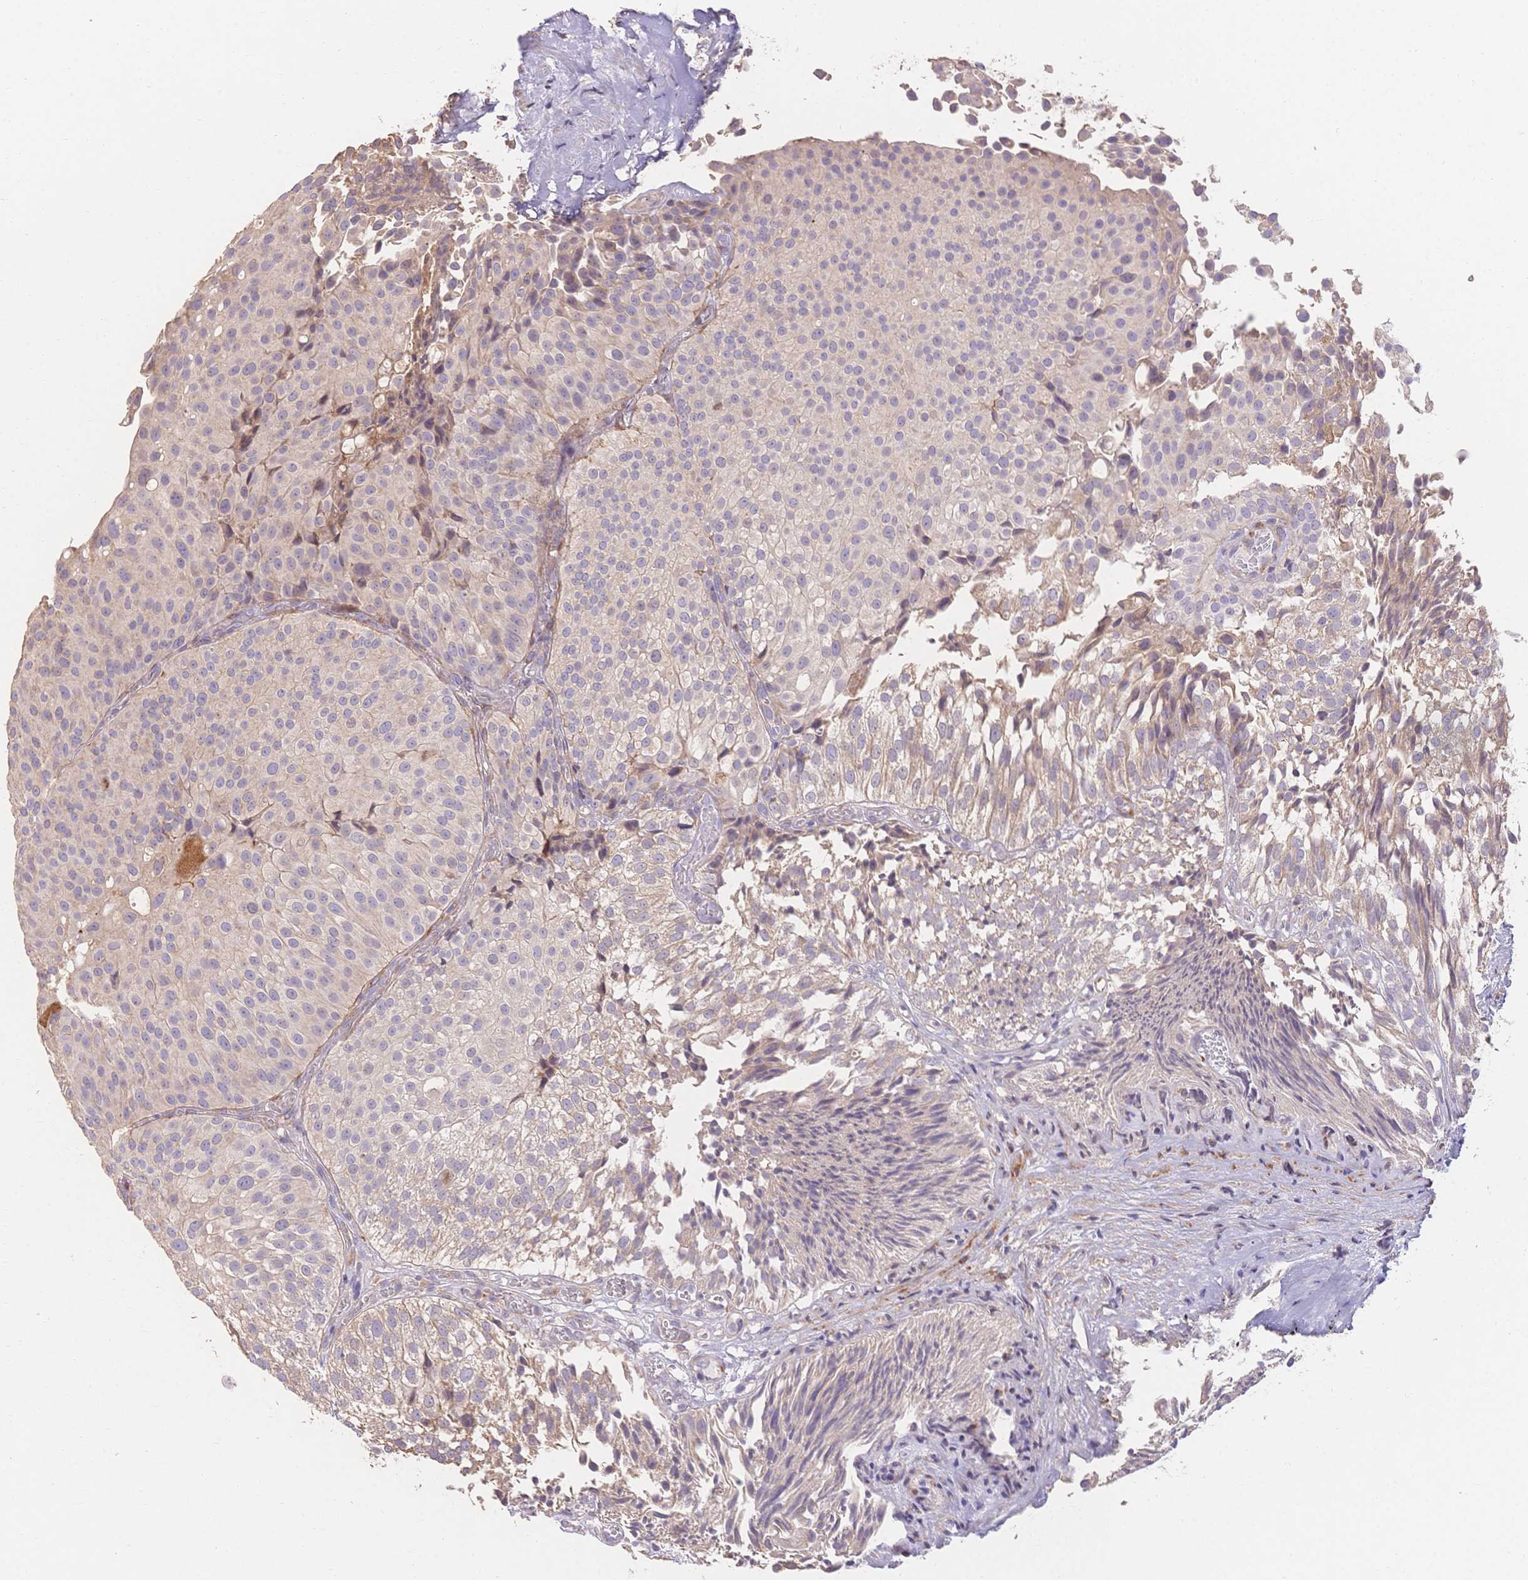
{"staining": {"intensity": "negative", "quantity": "none", "location": "none"}, "tissue": "urothelial cancer", "cell_type": "Tumor cells", "image_type": "cancer", "snomed": [{"axis": "morphology", "description": "Urothelial carcinoma, Low grade"}, {"axis": "topography", "description": "Urinary bladder"}], "caption": "A photomicrograph of urothelial cancer stained for a protein displays no brown staining in tumor cells.", "gene": "HS3ST5", "patient": {"sex": "male", "age": 80}}